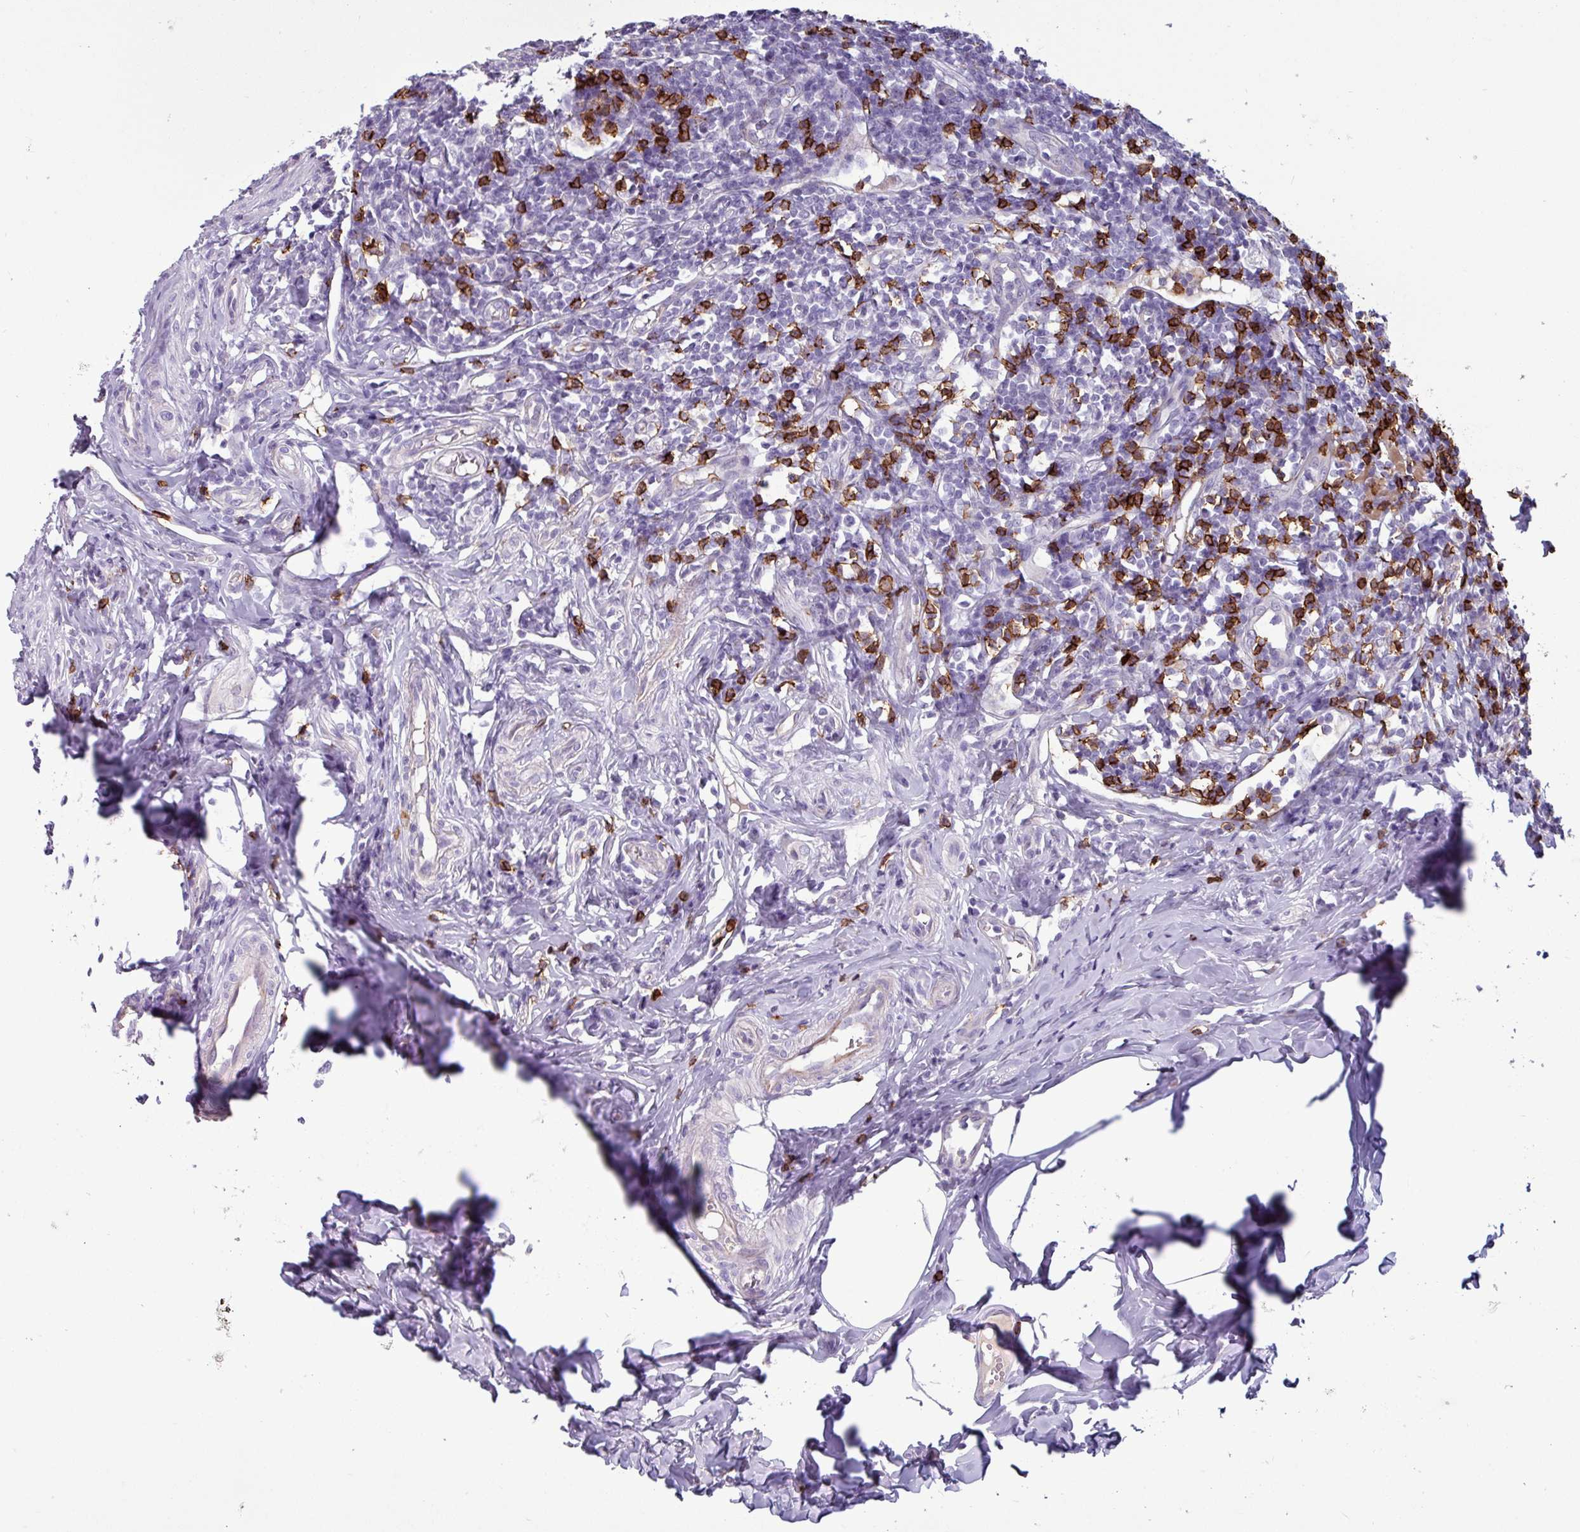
{"staining": {"intensity": "strong", "quantity": "25%-75%", "location": "cytoplasmic/membranous"}, "tissue": "appendix", "cell_type": "Lymphoid tissue", "image_type": "normal", "snomed": [{"axis": "morphology", "description": "Normal tissue, NOS"}, {"axis": "topography", "description": "Appendix"}], "caption": "Immunohistochemical staining of benign human appendix exhibits strong cytoplasmic/membranous protein positivity in approximately 25%-75% of lymphoid tissue. (DAB (3,3'-diaminobenzidine) IHC, brown staining for protein, blue staining for nuclei).", "gene": "CD8A", "patient": {"sex": "female", "age": 33}}